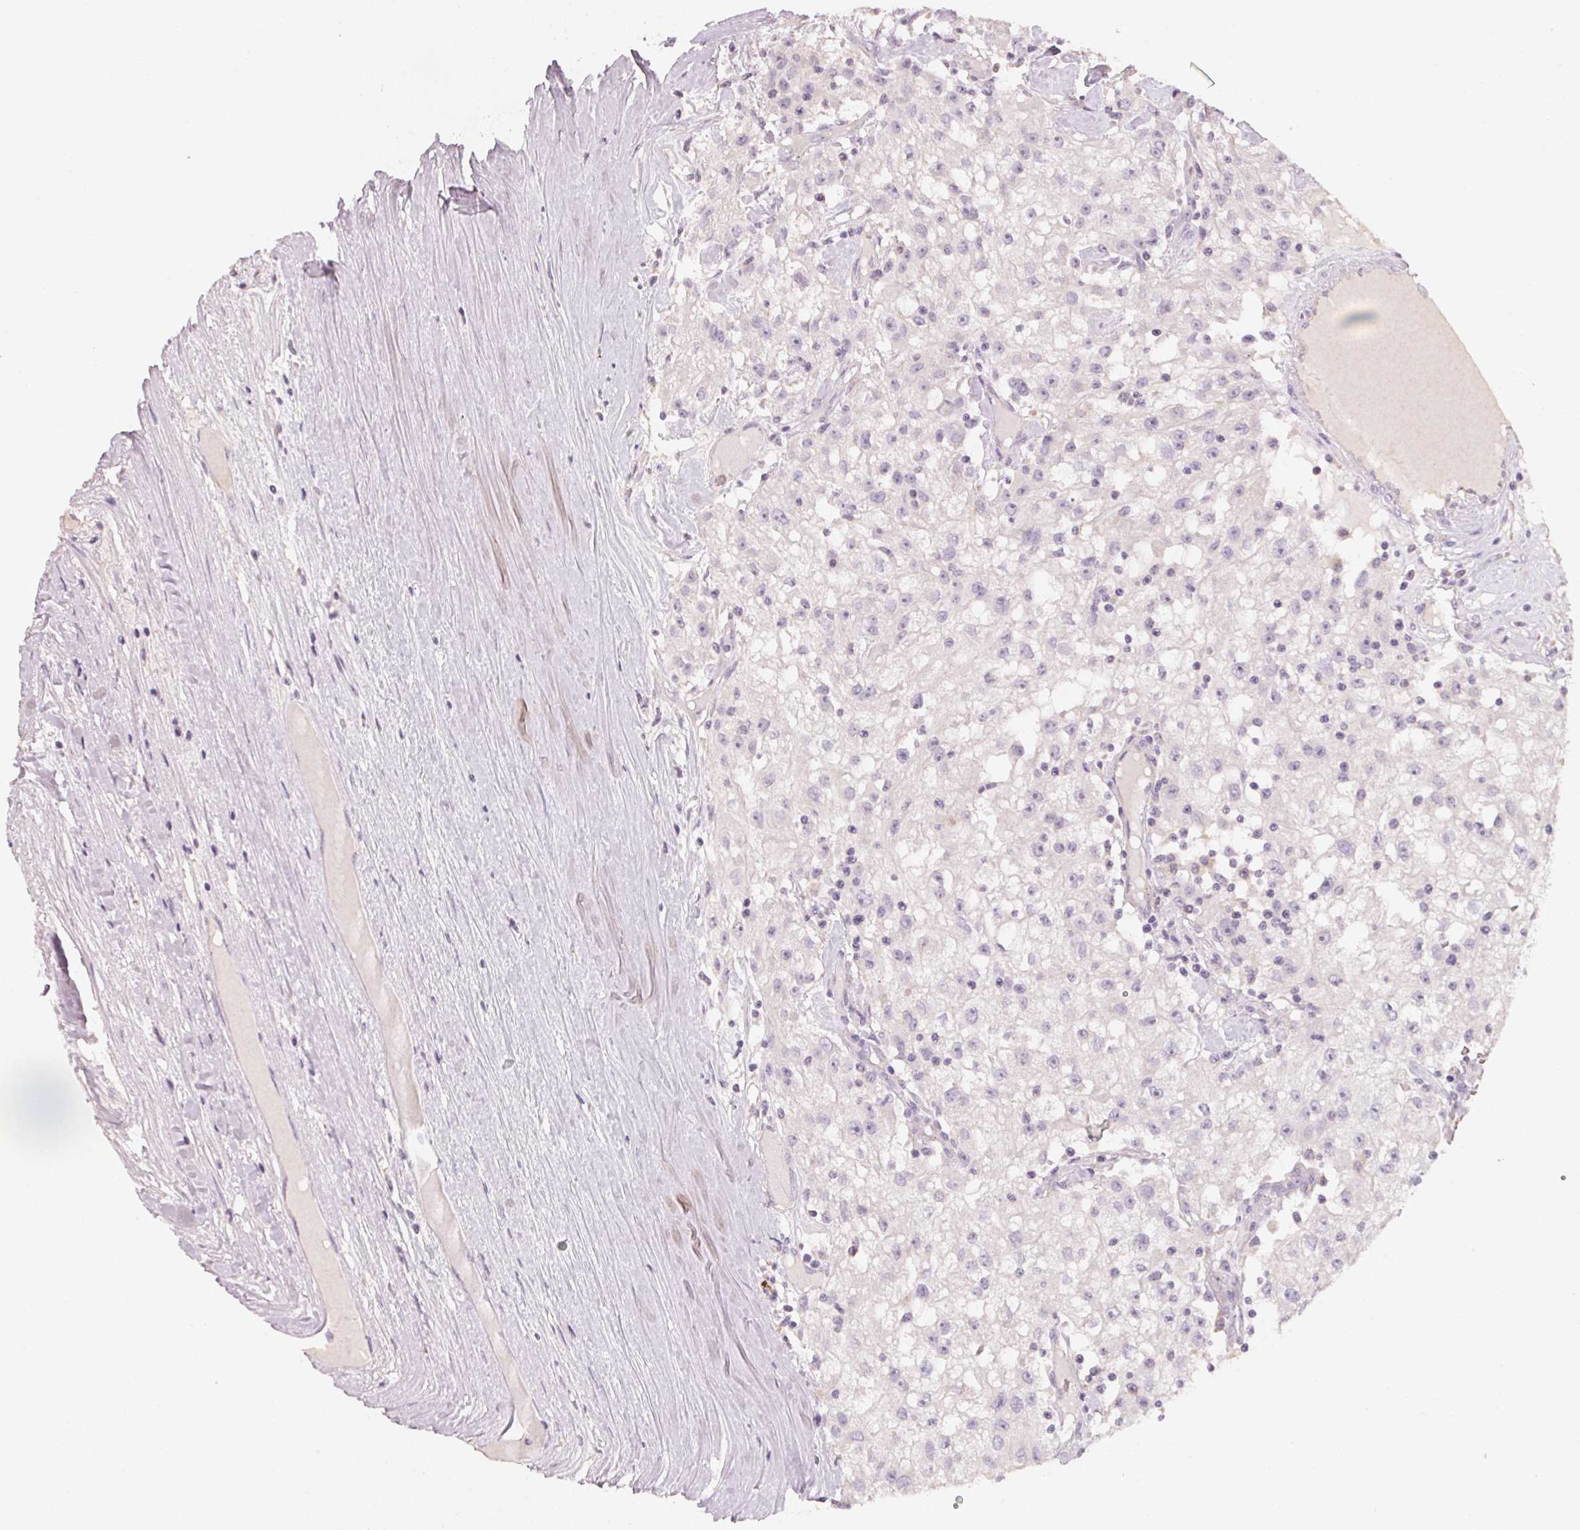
{"staining": {"intensity": "negative", "quantity": "none", "location": "none"}, "tissue": "renal cancer", "cell_type": "Tumor cells", "image_type": "cancer", "snomed": [{"axis": "morphology", "description": "Adenocarcinoma, NOS"}, {"axis": "topography", "description": "Kidney"}], "caption": "IHC image of human renal adenocarcinoma stained for a protein (brown), which shows no positivity in tumor cells.", "gene": "TREH", "patient": {"sex": "female", "age": 67}}